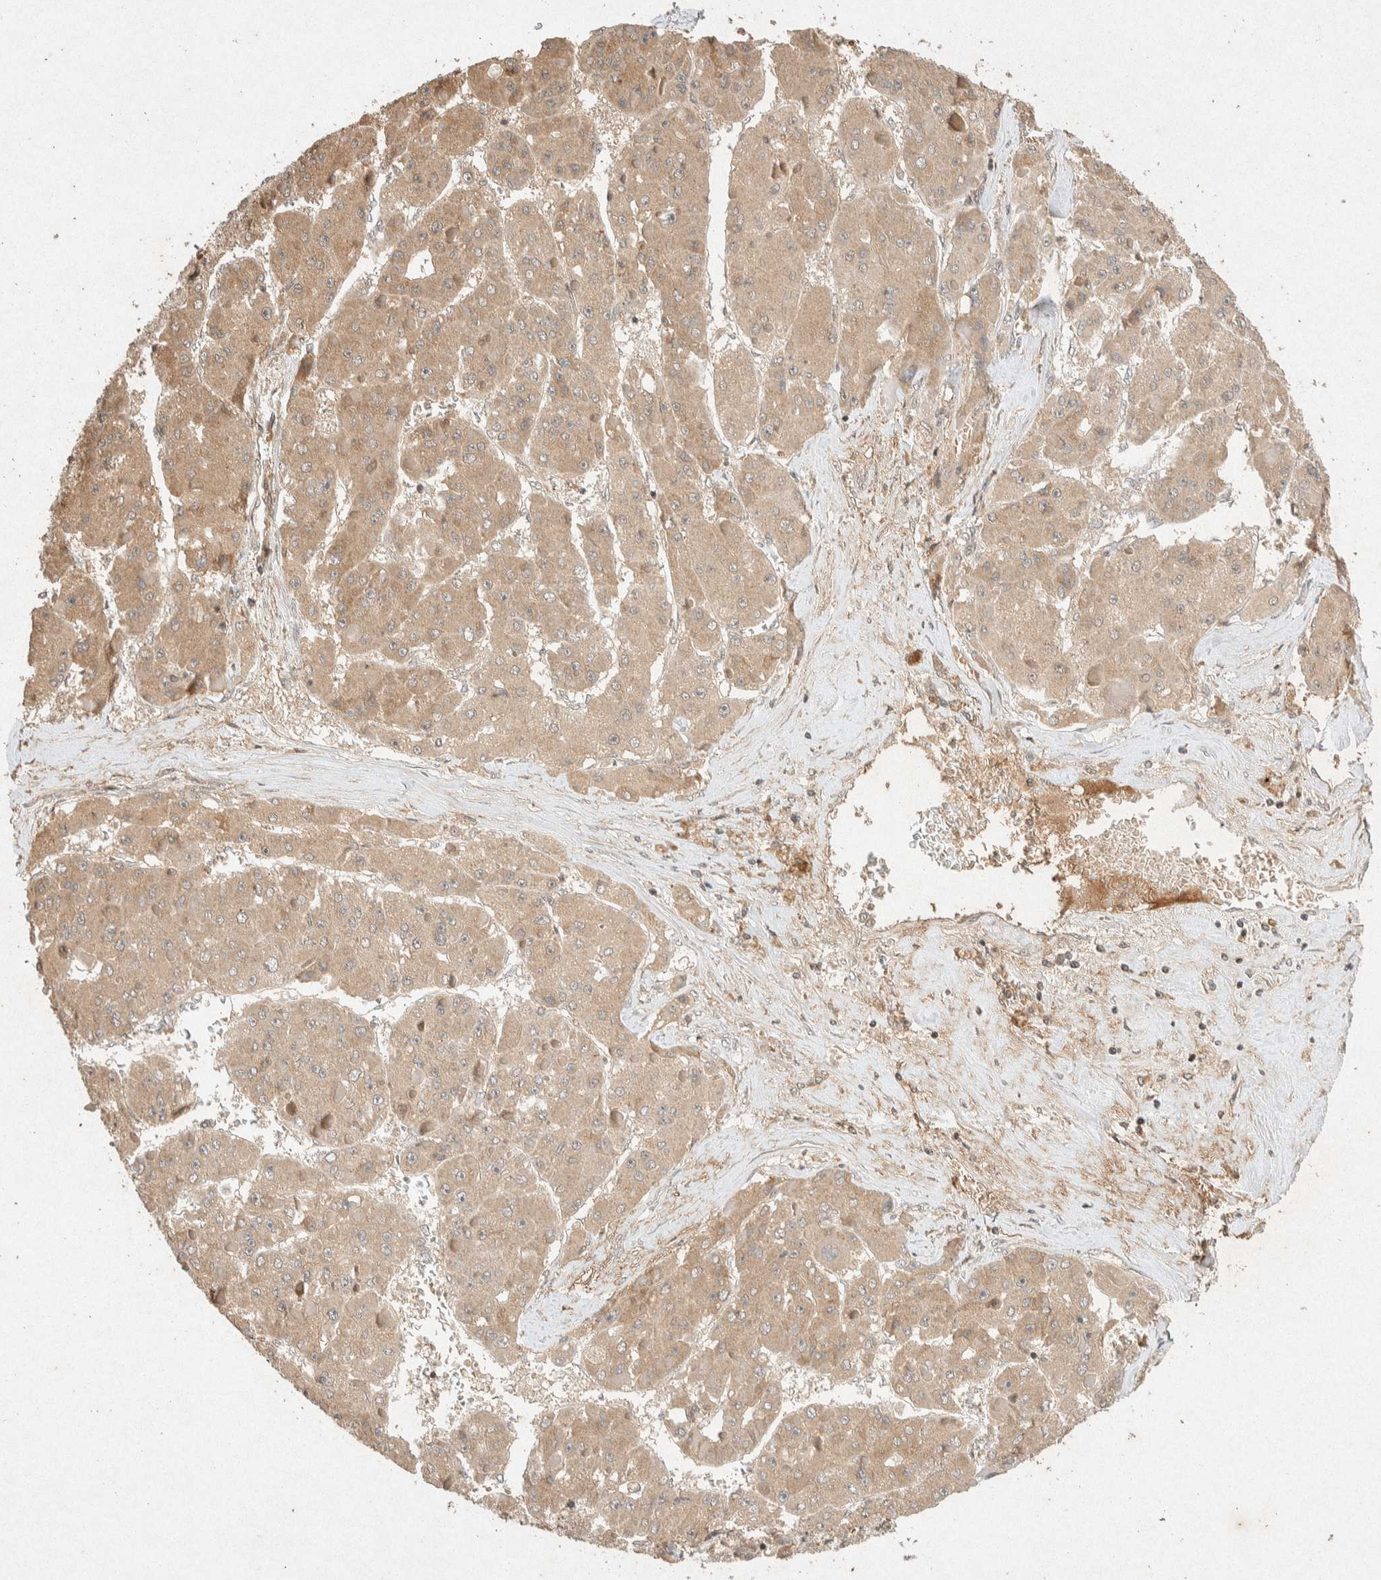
{"staining": {"intensity": "moderate", "quantity": ">75%", "location": "cytoplasmic/membranous"}, "tissue": "liver cancer", "cell_type": "Tumor cells", "image_type": "cancer", "snomed": [{"axis": "morphology", "description": "Carcinoma, Hepatocellular, NOS"}, {"axis": "topography", "description": "Liver"}], "caption": "Protein expression by immunohistochemistry demonstrates moderate cytoplasmic/membranous expression in approximately >75% of tumor cells in liver cancer (hepatocellular carcinoma).", "gene": "THRA", "patient": {"sex": "female", "age": 73}}